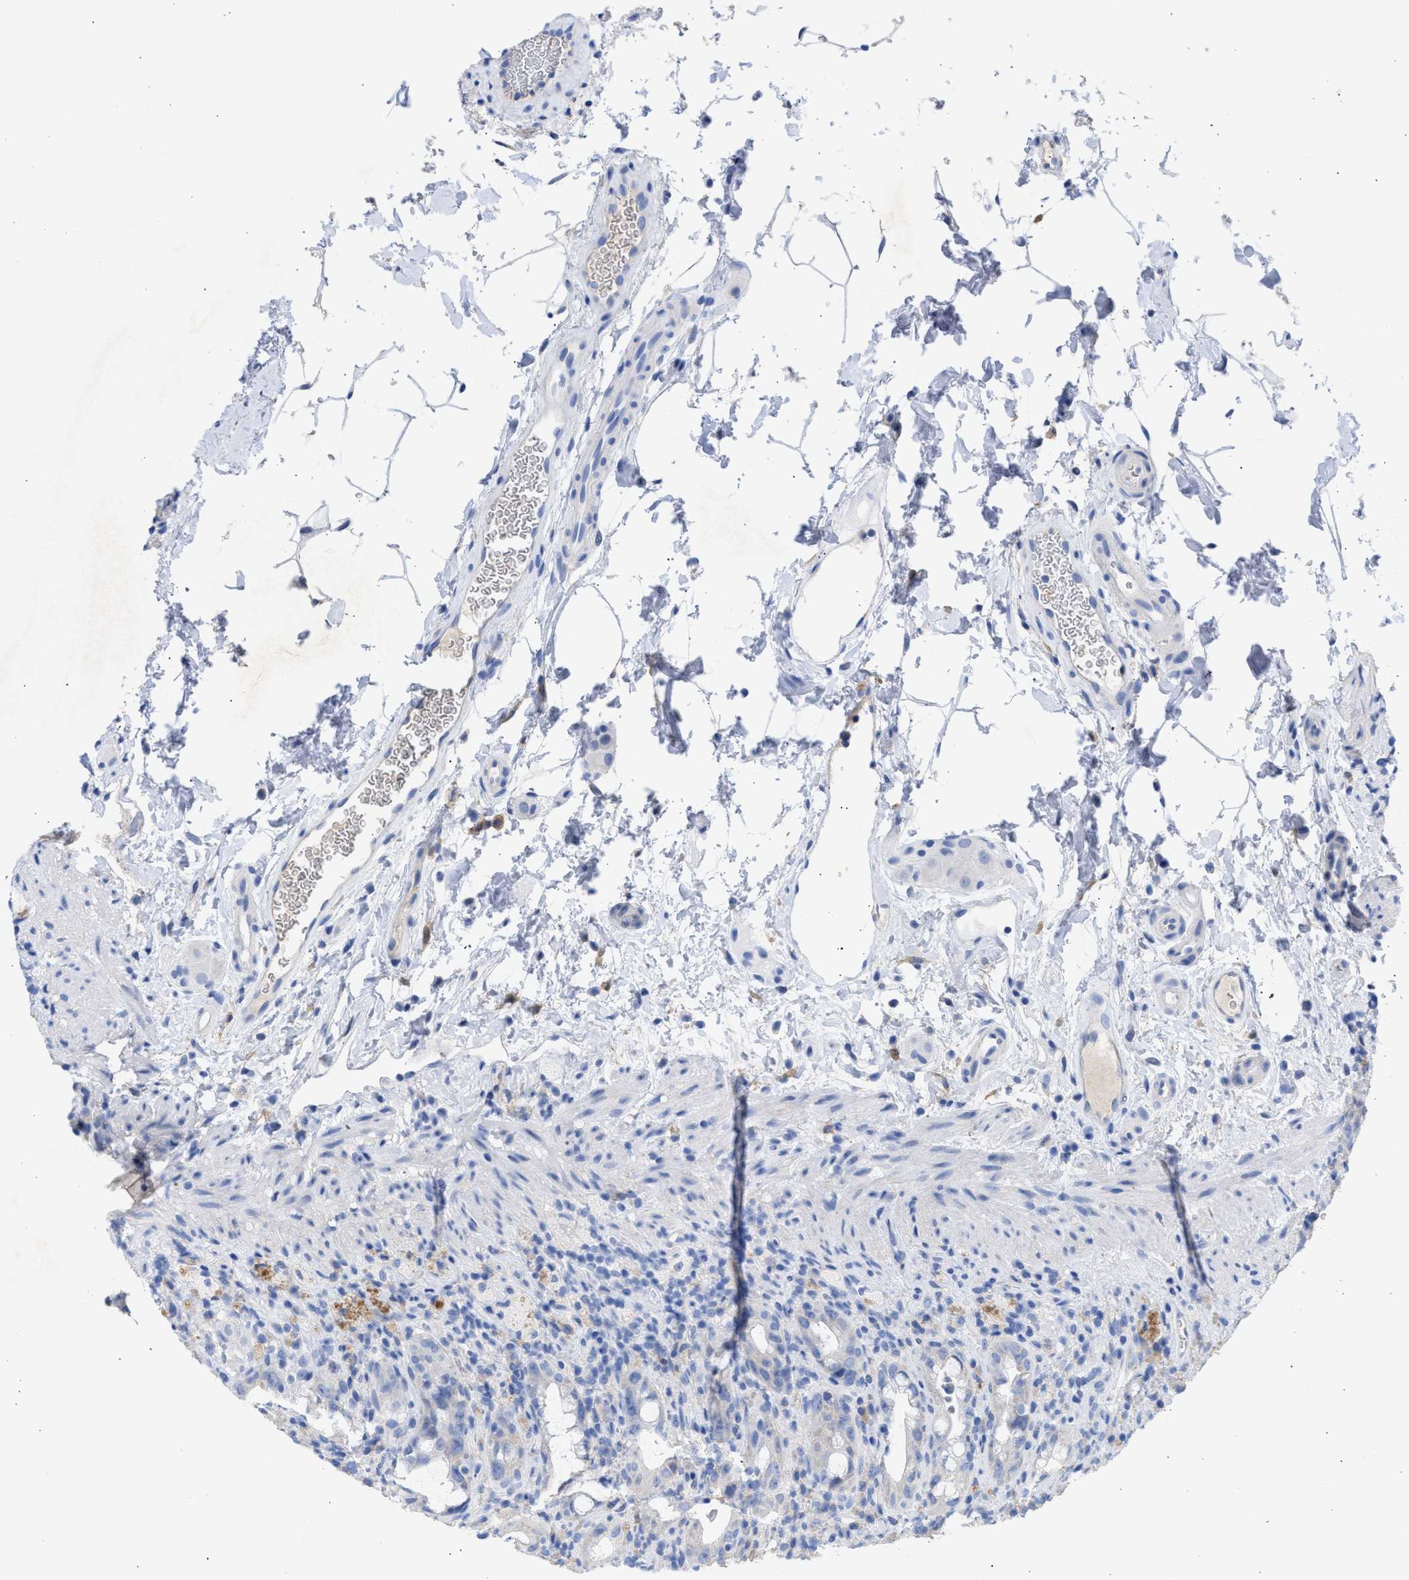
{"staining": {"intensity": "negative", "quantity": "none", "location": "none"}, "tissue": "rectum", "cell_type": "Glandular cells", "image_type": "normal", "snomed": [{"axis": "morphology", "description": "Normal tissue, NOS"}, {"axis": "topography", "description": "Rectum"}], "caption": "An immunohistochemistry image of normal rectum is shown. There is no staining in glandular cells of rectum.", "gene": "RSPH1", "patient": {"sex": "male", "age": 44}}